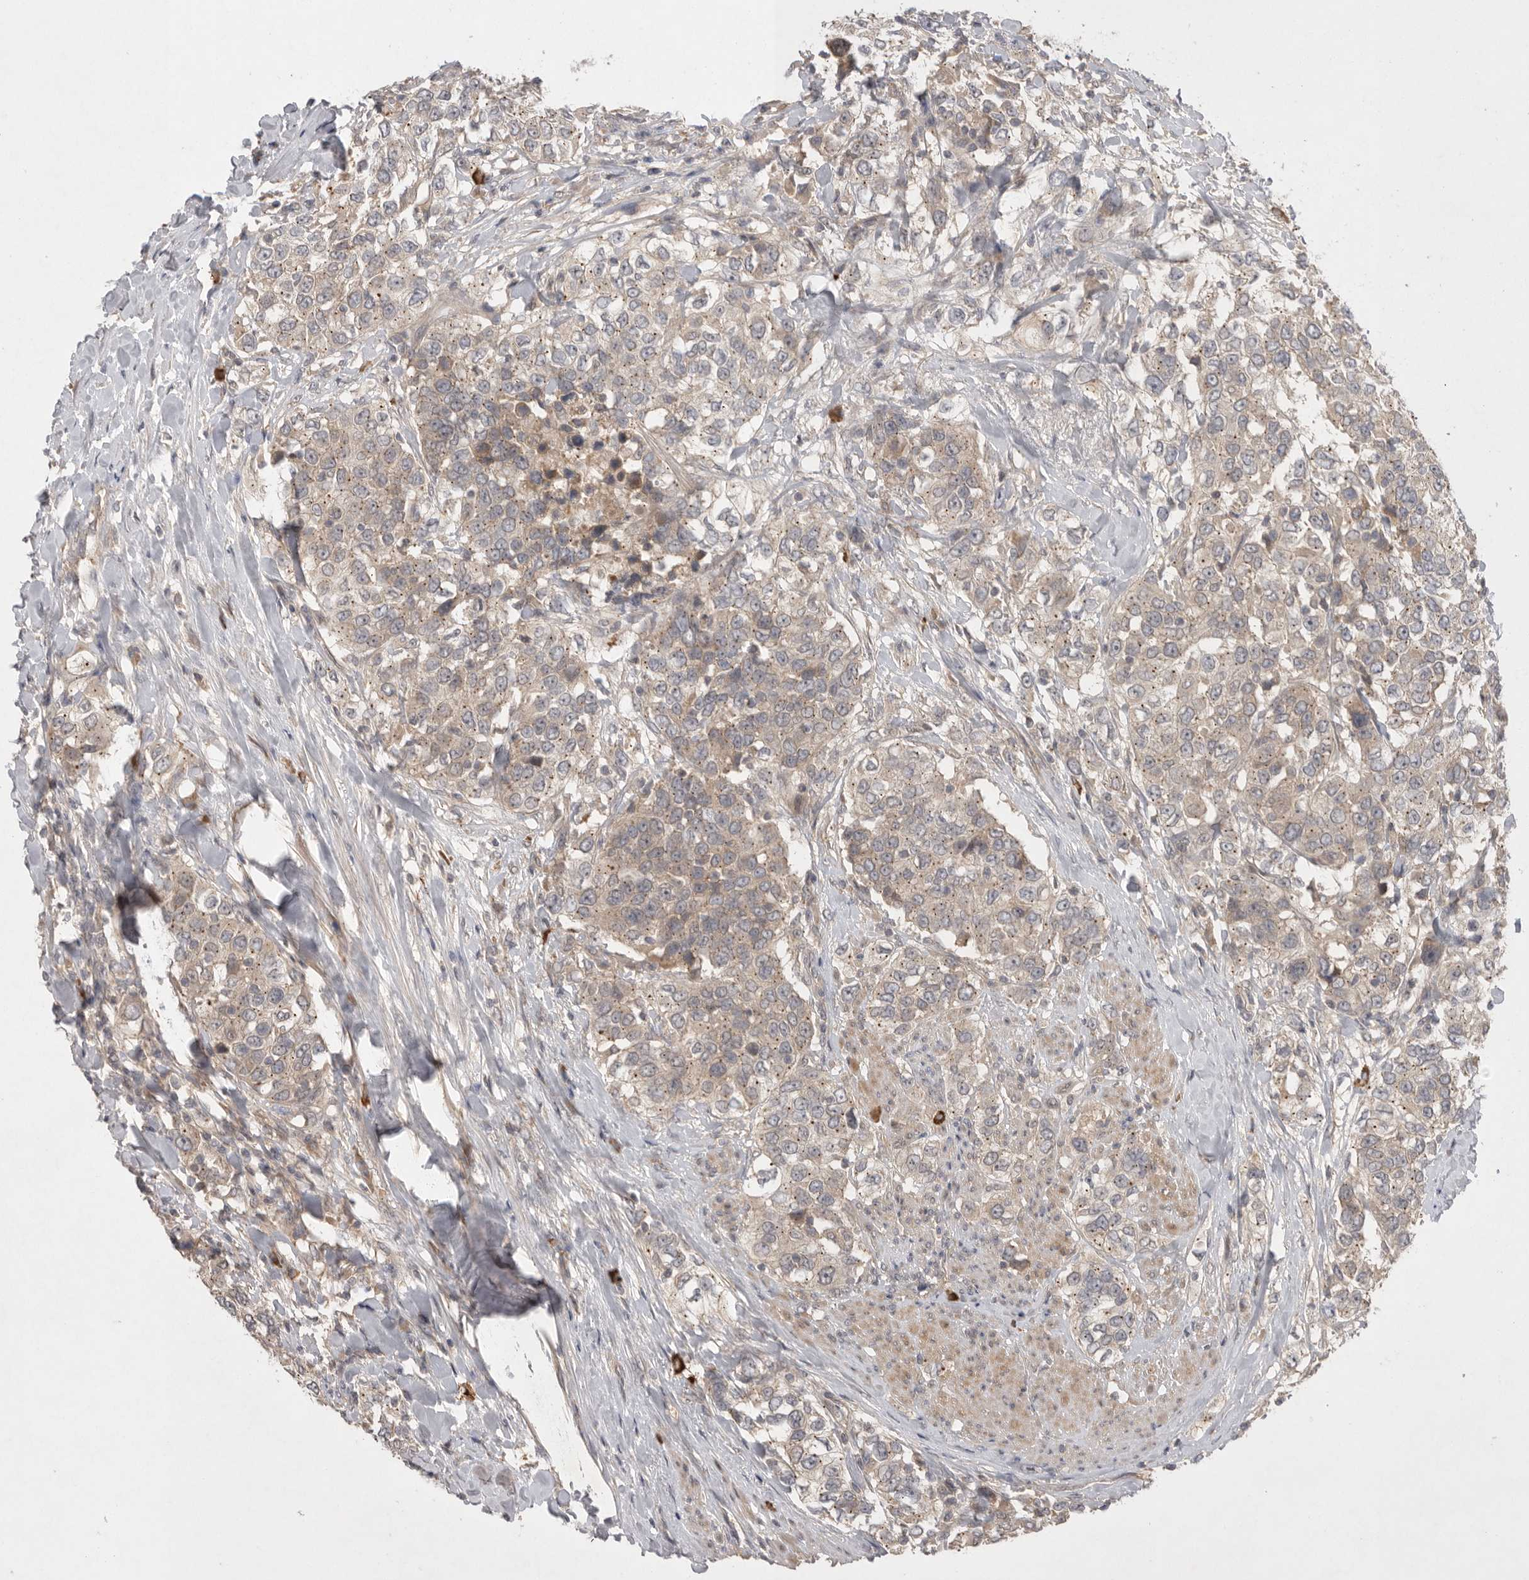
{"staining": {"intensity": "weak", "quantity": ">75%", "location": "cytoplasmic/membranous"}, "tissue": "urothelial cancer", "cell_type": "Tumor cells", "image_type": "cancer", "snomed": [{"axis": "morphology", "description": "Urothelial carcinoma, High grade"}, {"axis": "topography", "description": "Urinary bladder"}], "caption": "Protein positivity by immunohistochemistry (IHC) exhibits weak cytoplasmic/membranous positivity in about >75% of tumor cells in urothelial cancer. The protein is shown in brown color, while the nuclei are stained blue.", "gene": "NRCAM", "patient": {"sex": "female", "age": 80}}